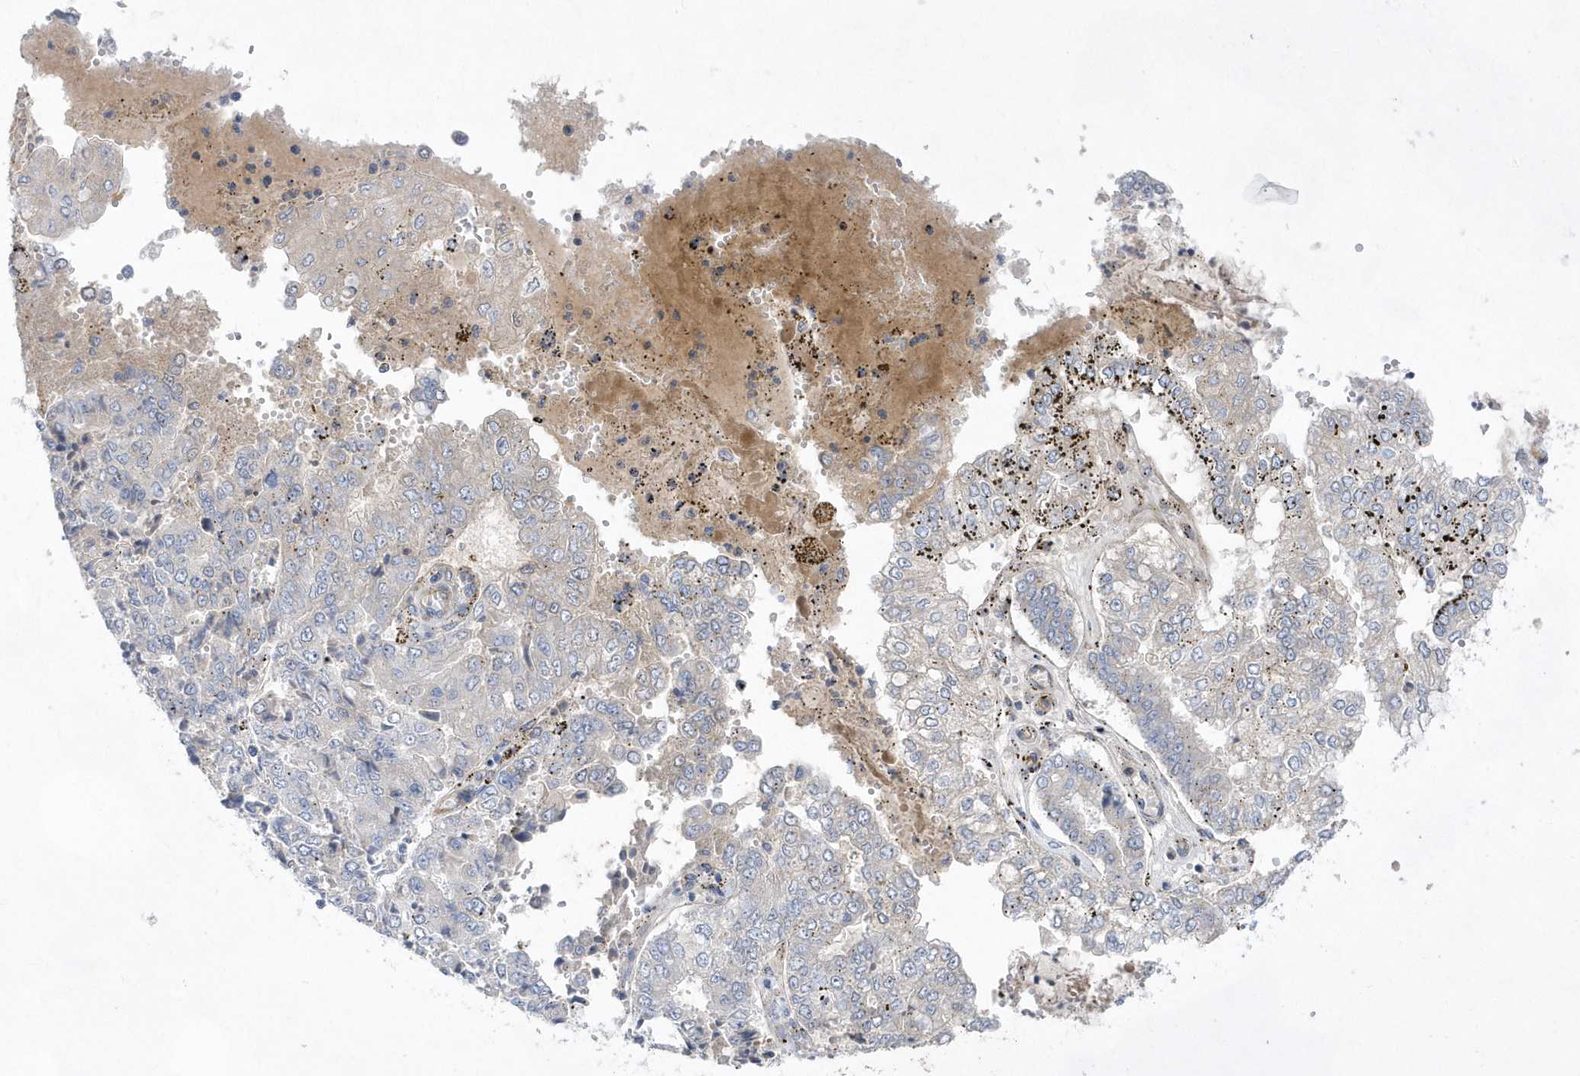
{"staining": {"intensity": "negative", "quantity": "none", "location": "none"}, "tissue": "stomach cancer", "cell_type": "Tumor cells", "image_type": "cancer", "snomed": [{"axis": "morphology", "description": "Adenocarcinoma, NOS"}, {"axis": "topography", "description": "Stomach"}], "caption": "IHC of human stomach cancer shows no positivity in tumor cells.", "gene": "TMEM132B", "patient": {"sex": "male", "age": 76}}